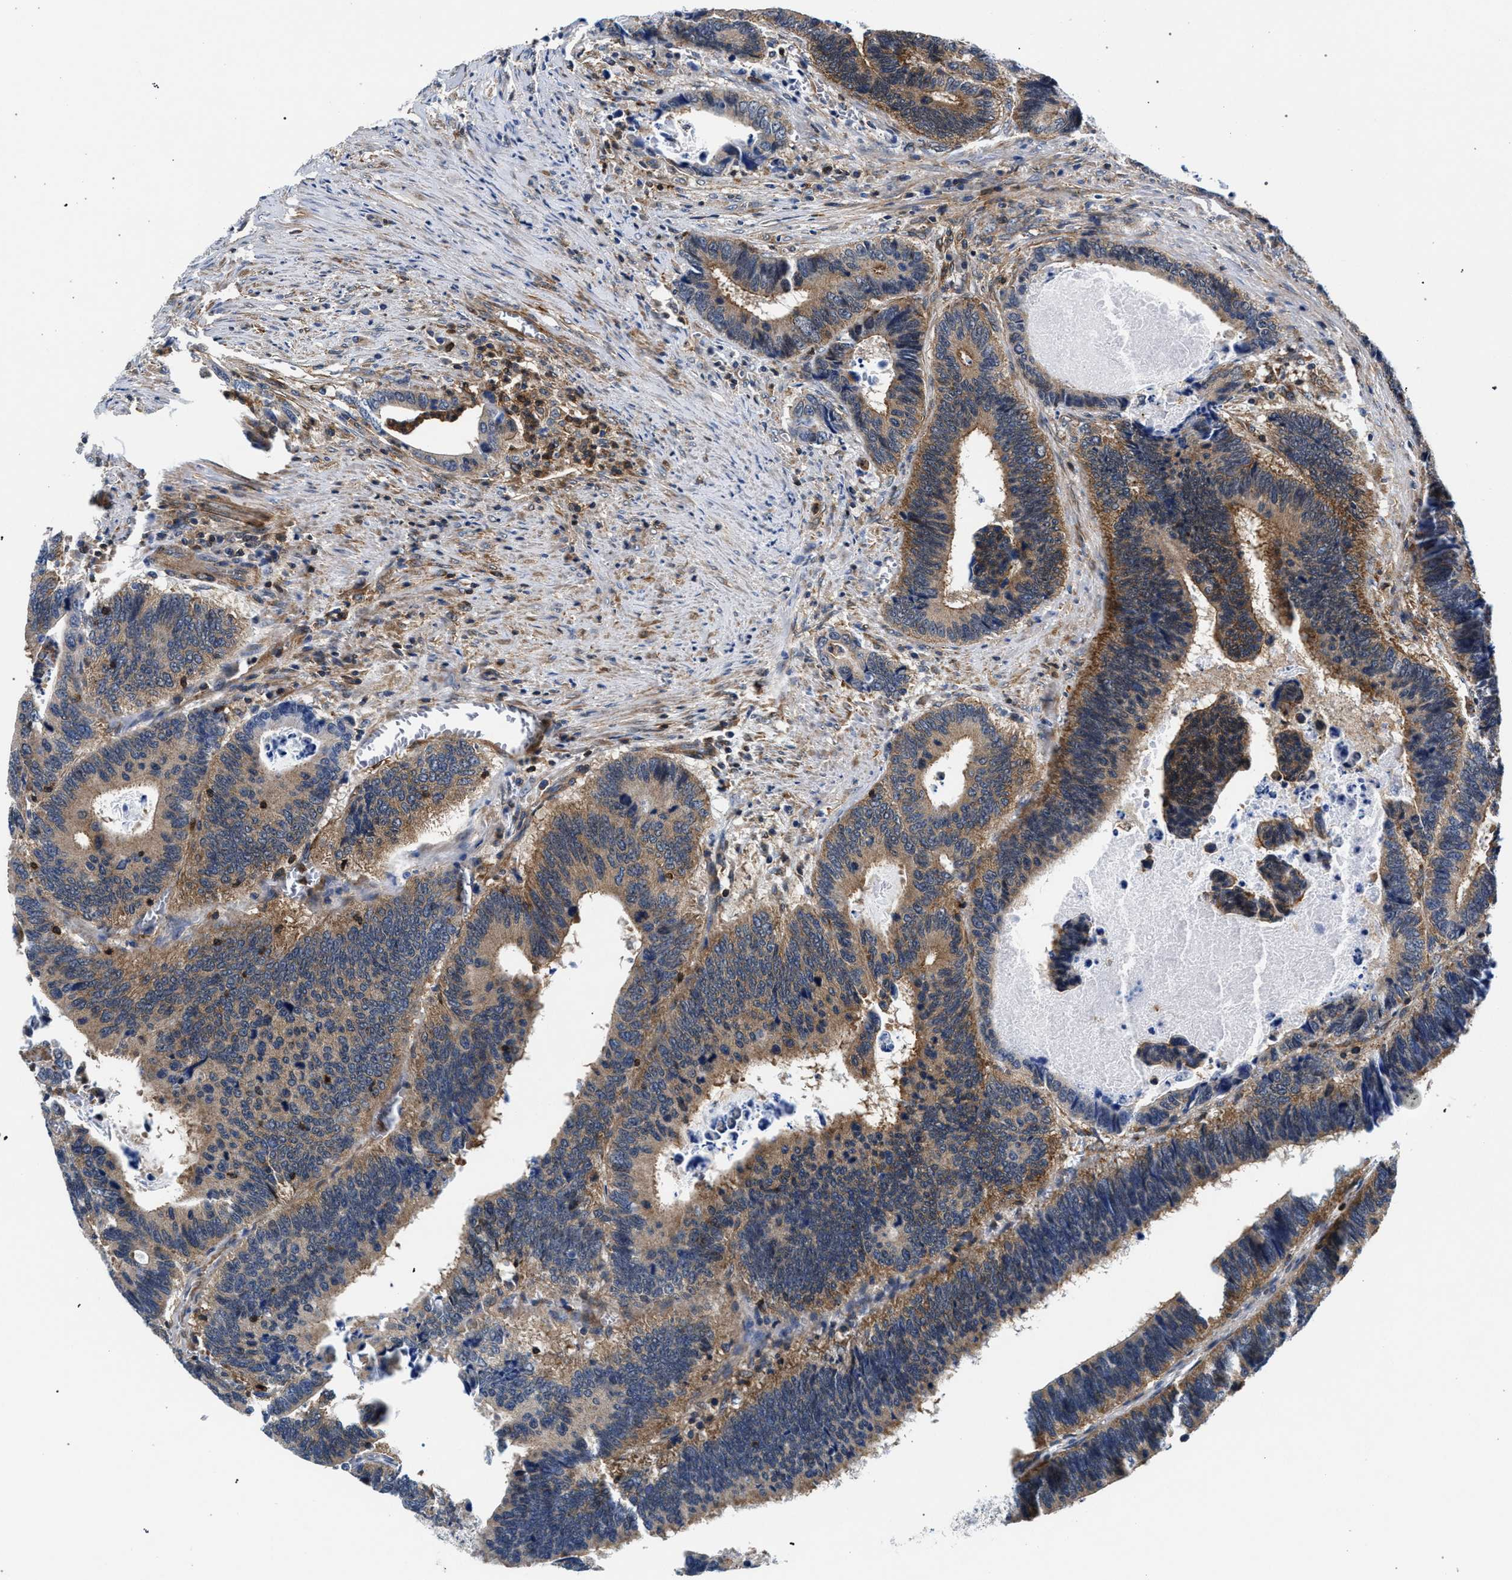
{"staining": {"intensity": "moderate", "quantity": ">75%", "location": "cytoplasmic/membranous"}, "tissue": "colorectal cancer", "cell_type": "Tumor cells", "image_type": "cancer", "snomed": [{"axis": "morphology", "description": "Adenocarcinoma, NOS"}, {"axis": "topography", "description": "Colon"}], "caption": "Immunohistochemical staining of adenocarcinoma (colorectal) shows medium levels of moderate cytoplasmic/membranous protein positivity in approximately >75% of tumor cells. (Stains: DAB (3,3'-diaminobenzidine) in brown, nuclei in blue, Microscopy: brightfield microscopy at high magnification).", "gene": "LASP1", "patient": {"sex": "male", "age": 72}}